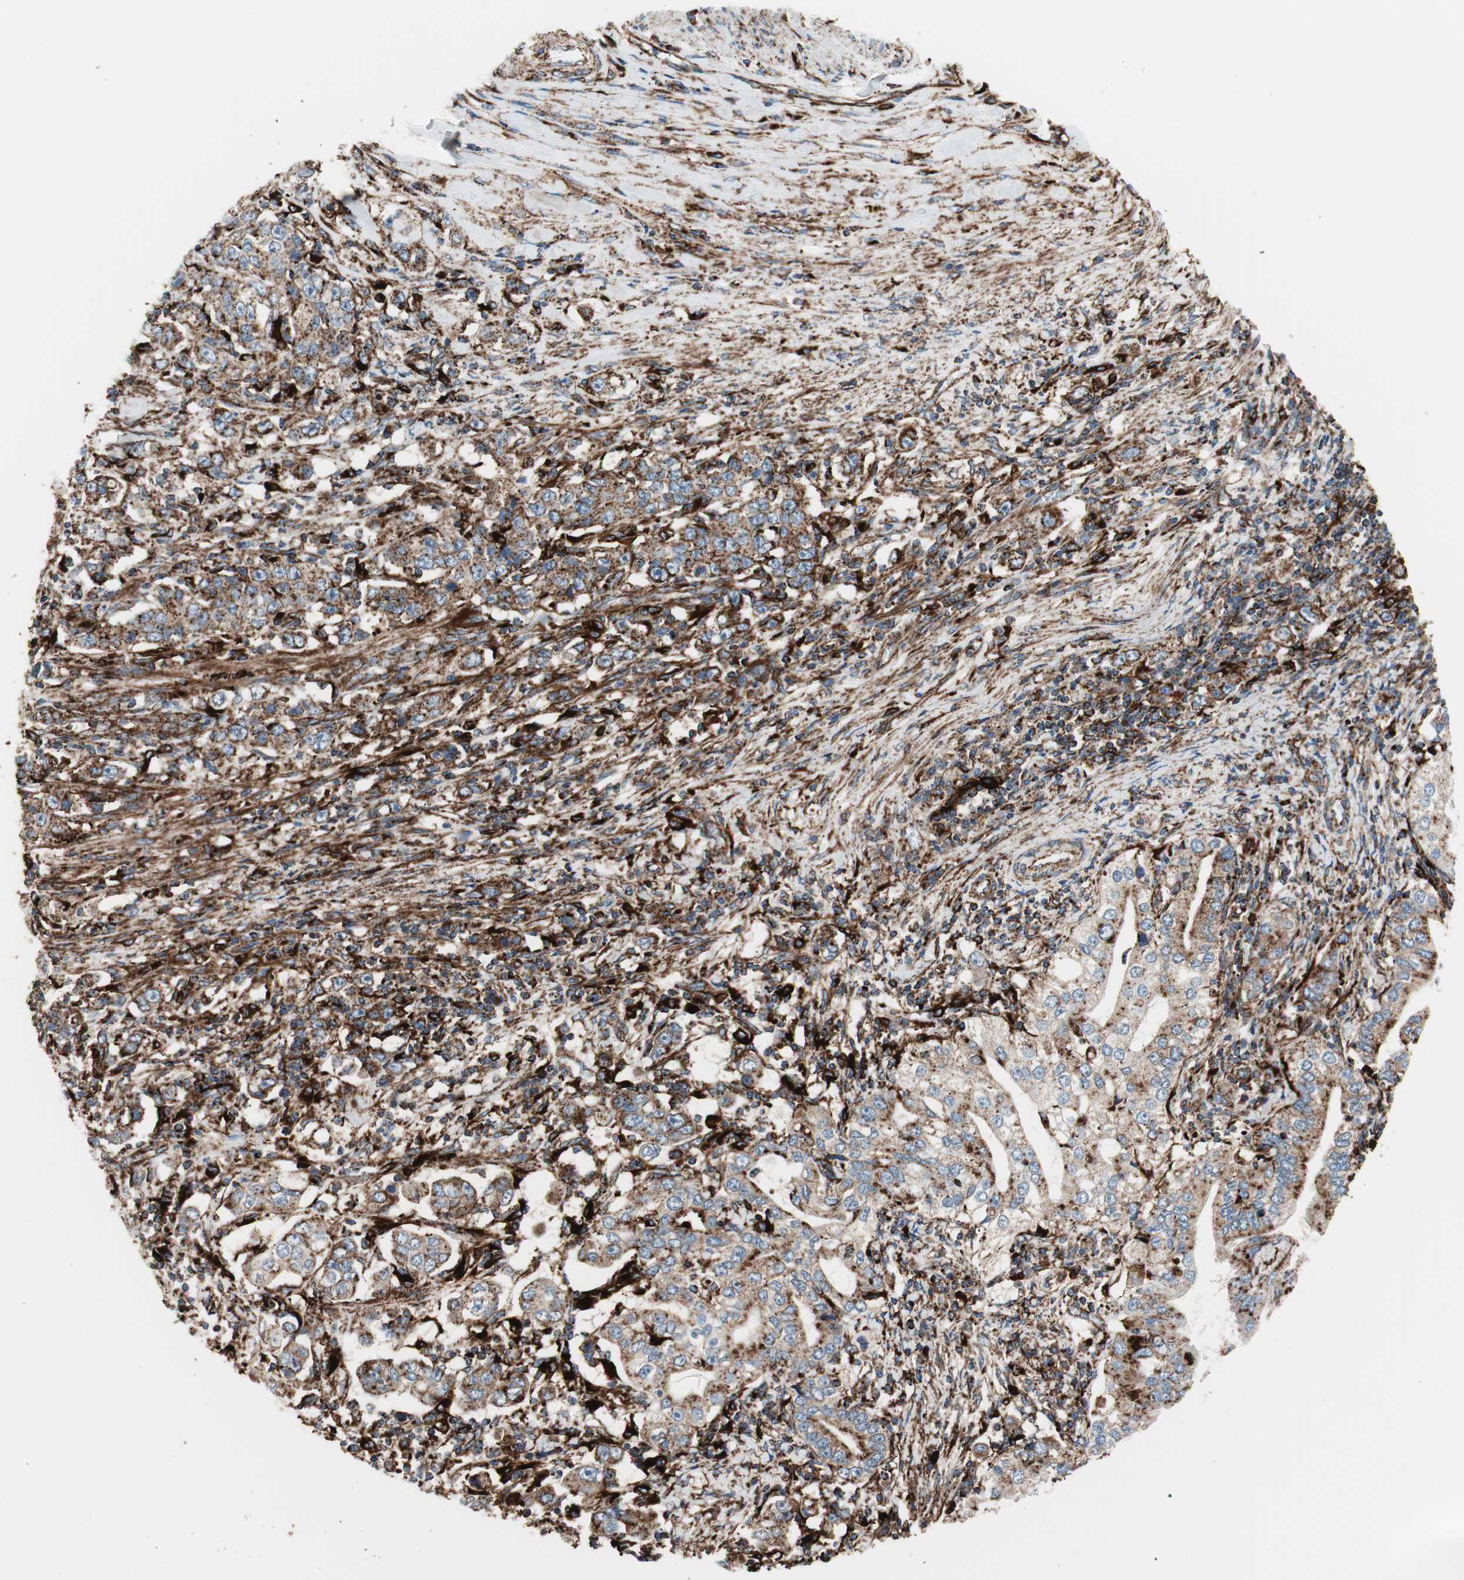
{"staining": {"intensity": "strong", "quantity": ">75%", "location": "cytoplasmic/membranous"}, "tissue": "stomach cancer", "cell_type": "Tumor cells", "image_type": "cancer", "snomed": [{"axis": "morphology", "description": "Adenocarcinoma, NOS"}, {"axis": "topography", "description": "Stomach, lower"}], "caption": "Immunohistochemistry (DAB (3,3'-diaminobenzidine)) staining of stomach cancer (adenocarcinoma) reveals strong cytoplasmic/membranous protein positivity in about >75% of tumor cells.", "gene": "LAMP1", "patient": {"sex": "female", "age": 72}}